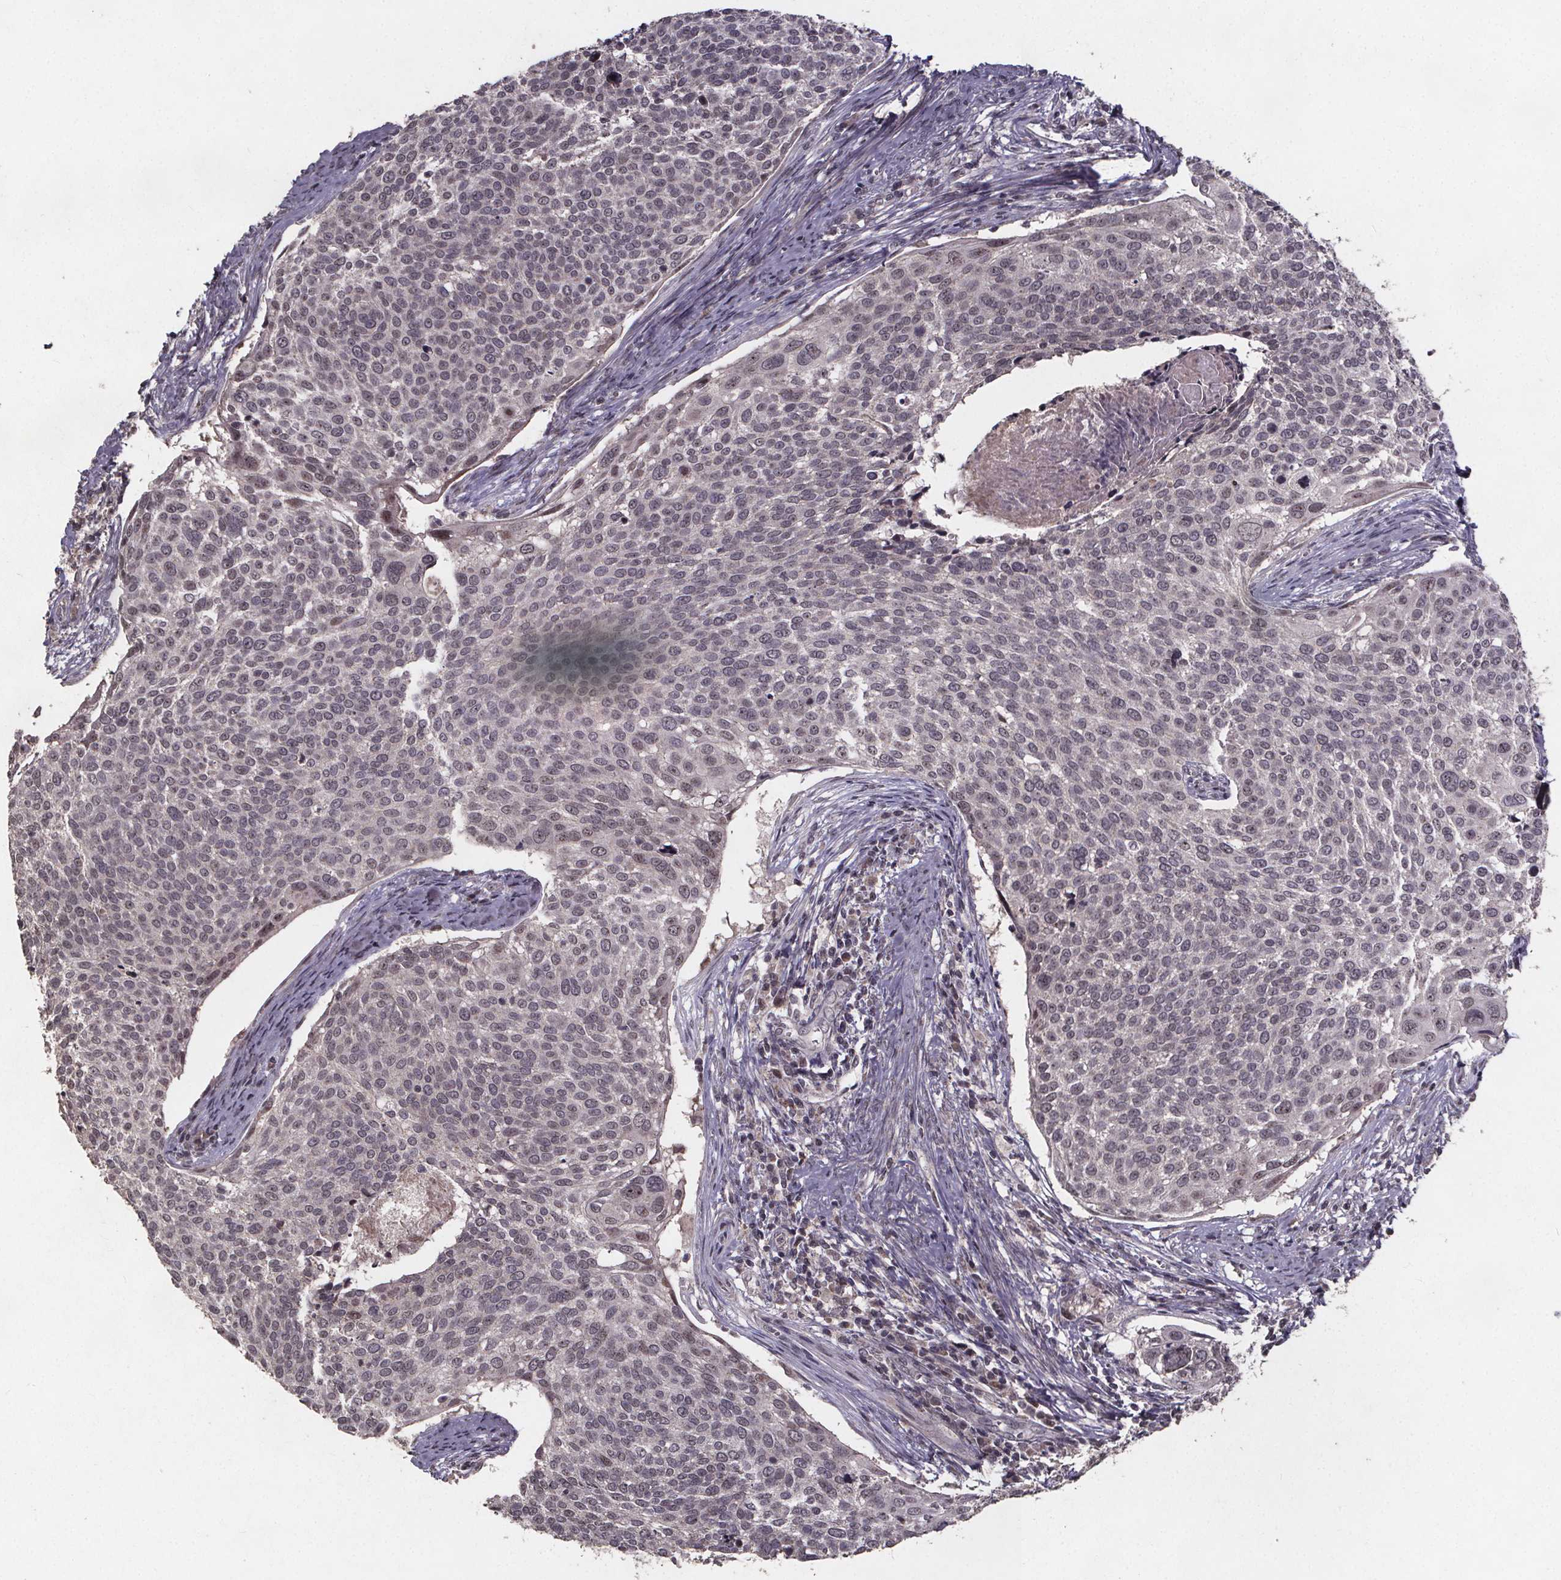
{"staining": {"intensity": "negative", "quantity": "none", "location": "none"}, "tissue": "cervical cancer", "cell_type": "Tumor cells", "image_type": "cancer", "snomed": [{"axis": "morphology", "description": "Squamous cell carcinoma, NOS"}, {"axis": "topography", "description": "Cervix"}], "caption": "Tumor cells are negative for brown protein staining in cervical cancer.", "gene": "GPX3", "patient": {"sex": "female", "age": 39}}